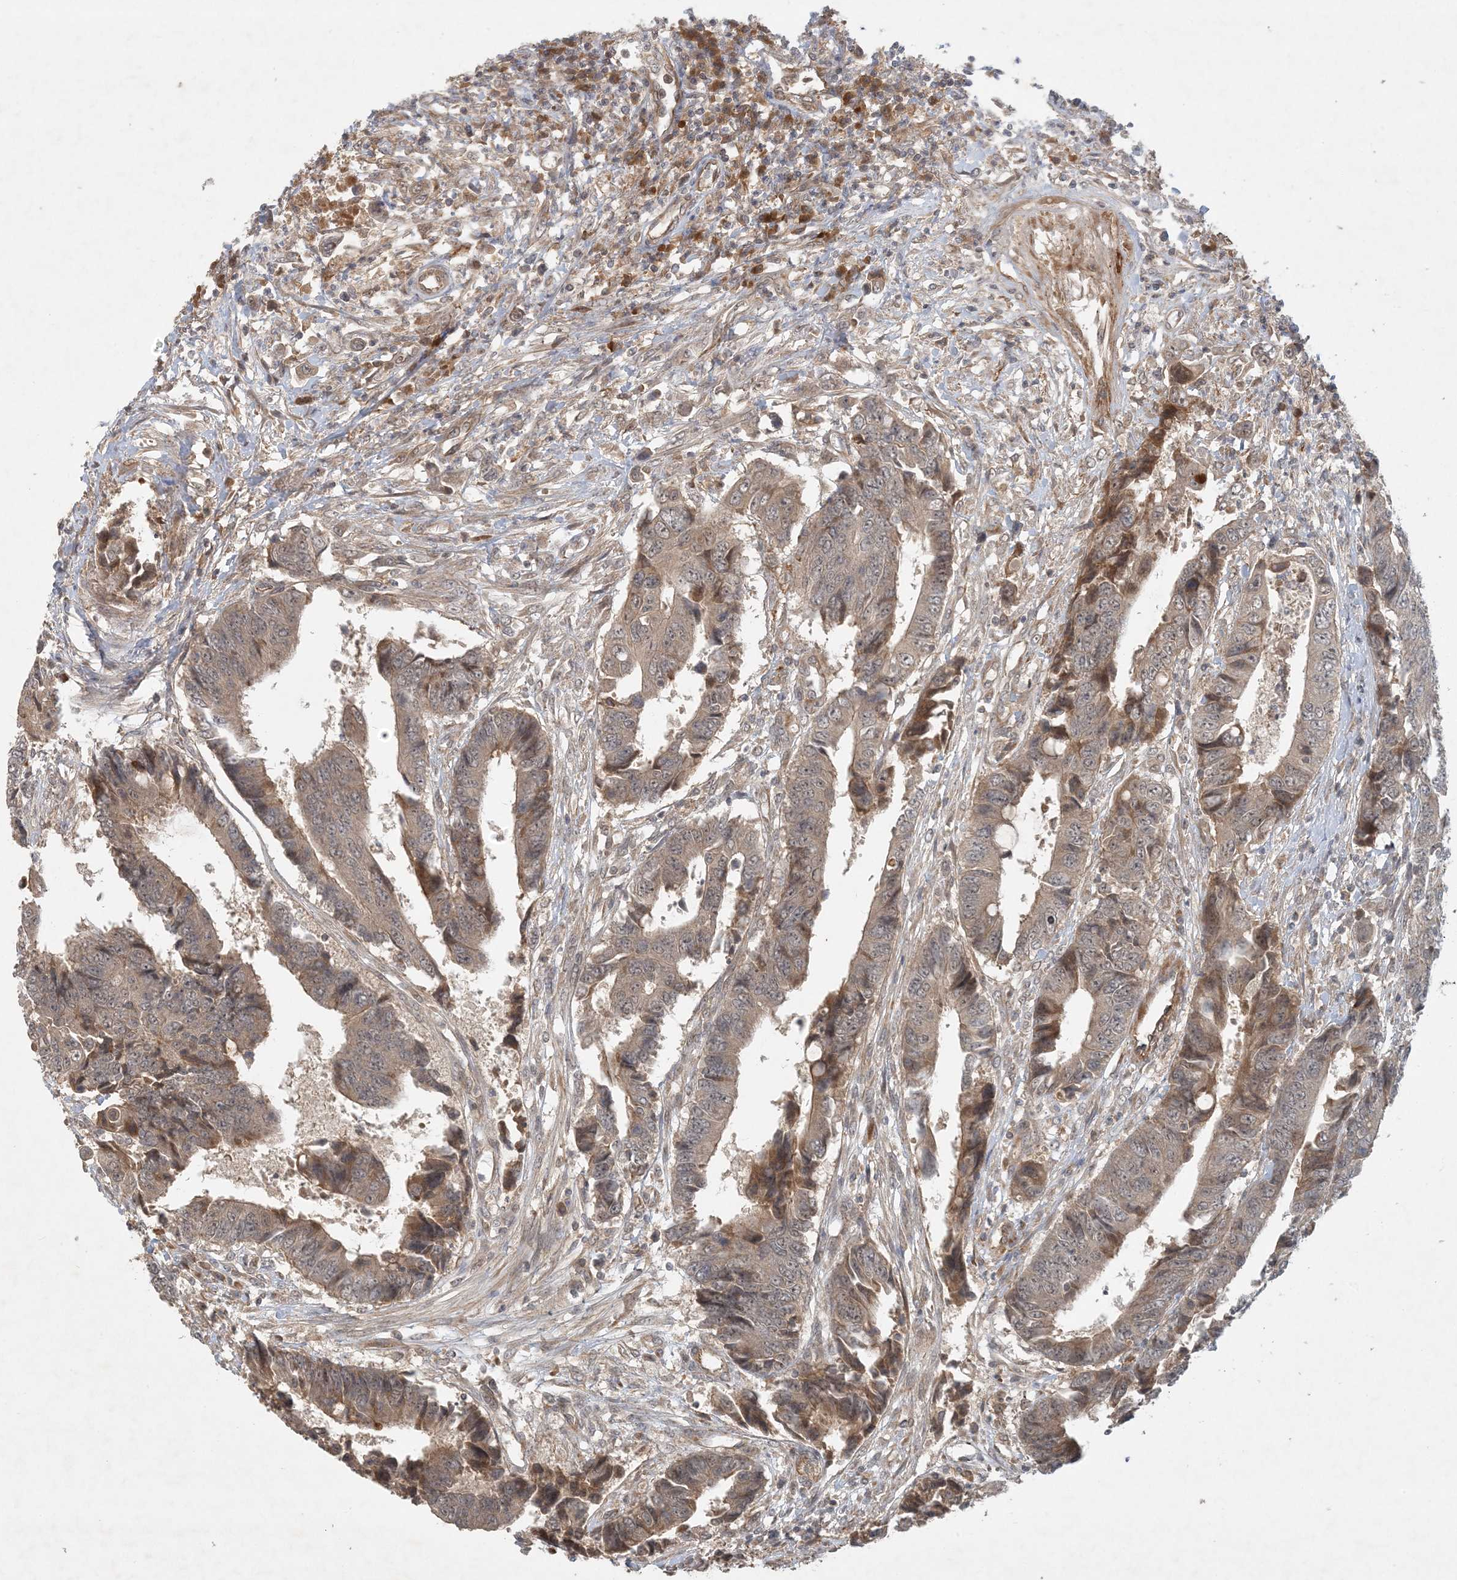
{"staining": {"intensity": "moderate", "quantity": "25%-75%", "location": "cytoplasmic/membranous"}, "tissue": "colorectal cancer", "cell_type": "Tumor cells", "image_type": "cancer", "snomed": [{"axis": "morphology", "description": "Adenocarcinoma, NOS"}, {"axis": "topography", "description": "Rectum"}], "caption": "A high-resolution photomicrograph shows immunohistochemistry (IHC) staining of colorectal adenocarcinoma, which demonstrates moderate cytoplasmic/membranous positivity in approximately 25%-75% of tumor cells.", "gene": "ZCCHC4", "patient": {"sex": "male", "age": 84}}